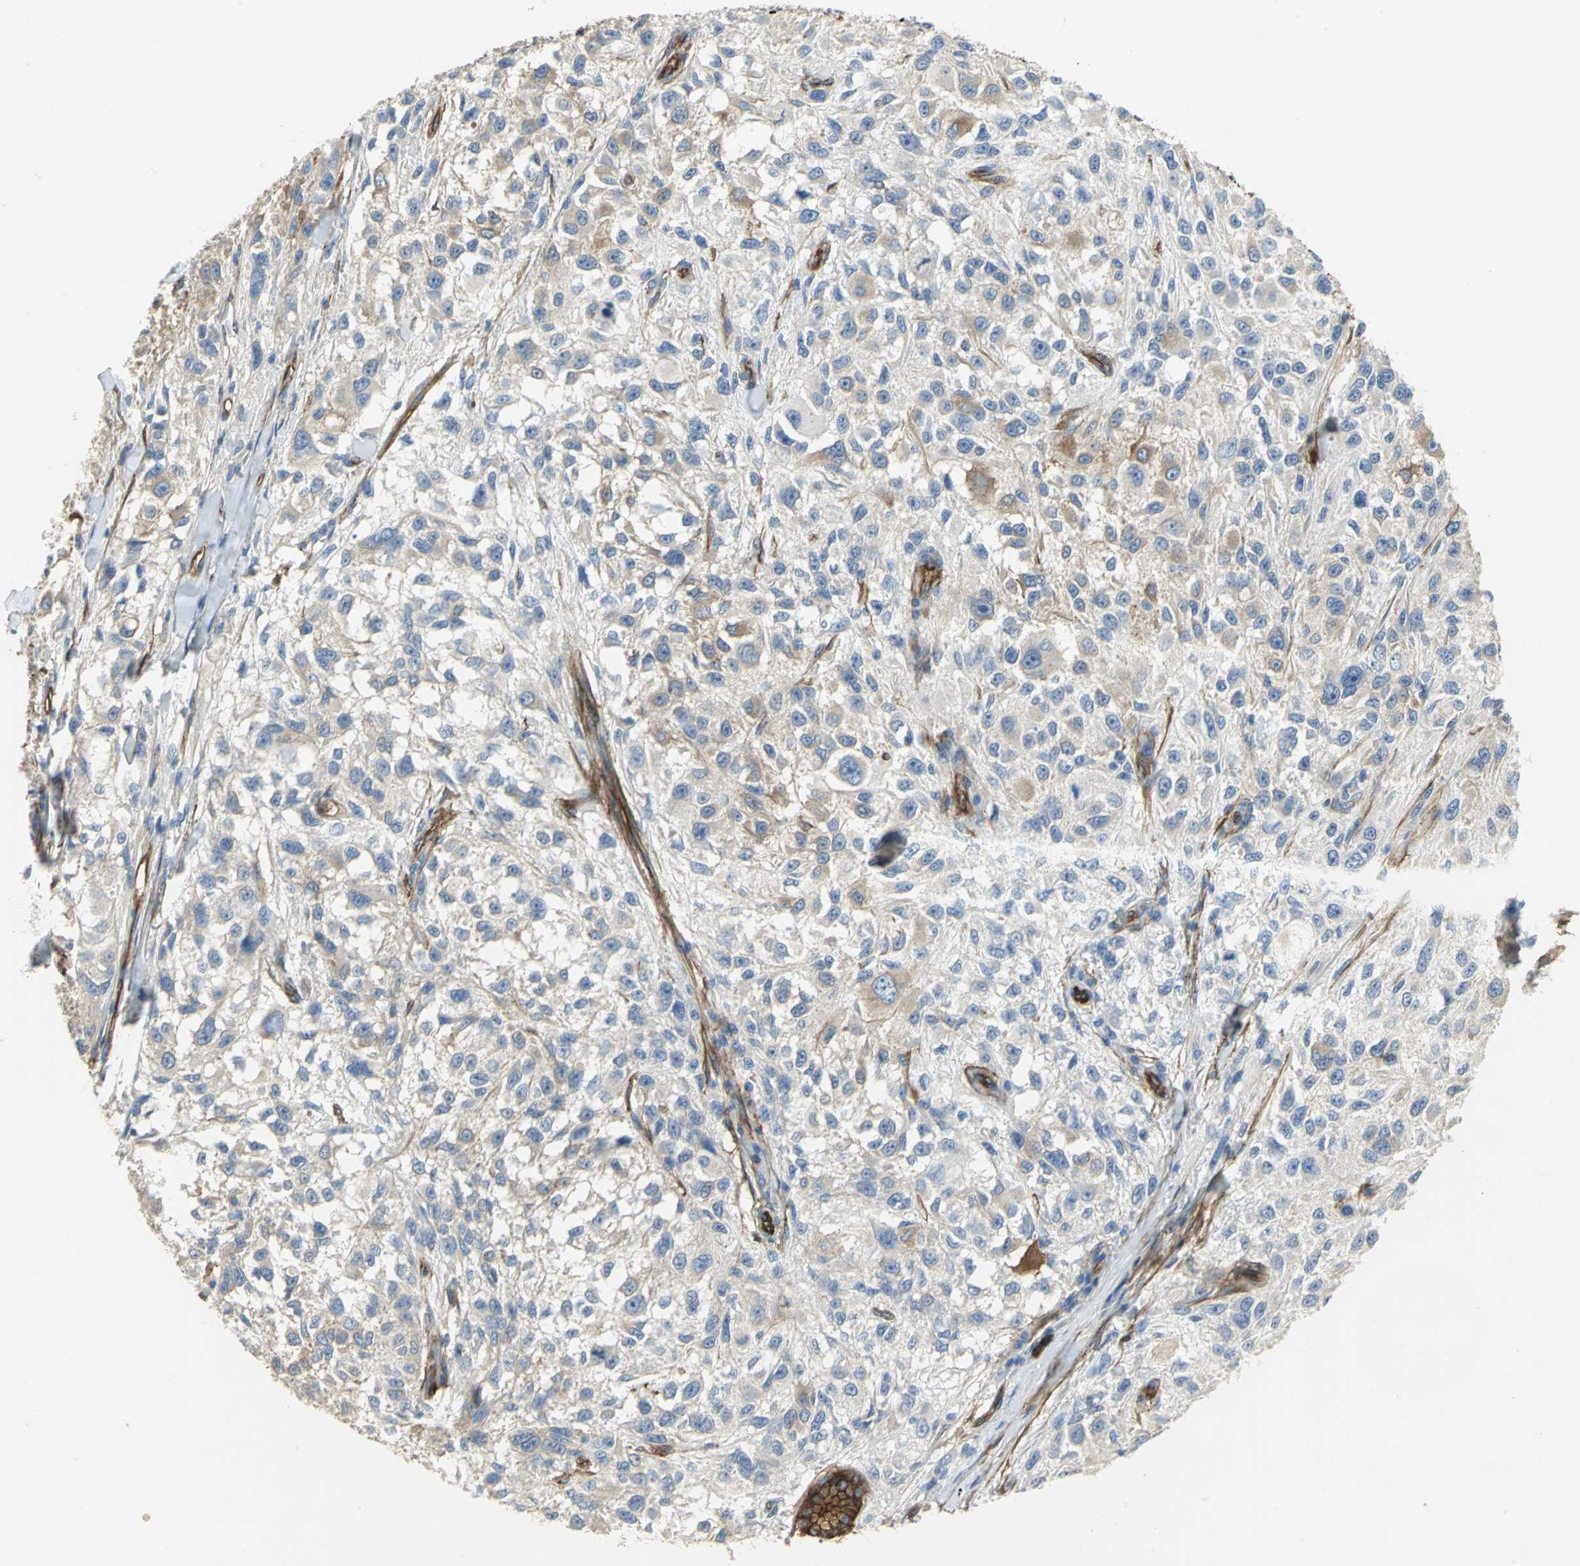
{"staining": {"intensity": "weak", "quantity": "25%-75%", "location": "cytoplasmic/membranous"}, "tissue": "melanoma", "cell_type": "Tumor cells", "image_type": "cancer", "snomed": [{"axis": "morphology", "description": "Necrosis, NOS"}, {"axis": "morphology", "description": "Malignant melanoma, NOS"}, {"axis": "topography", "description": "Skin"}], "caption": "Malignant melanoma stained with DAB (3,3'-diaminobenzidine) IHC displays low levels of weak cytoplasmic/membranous expression in approximately 25%-75% of tumor cells.", "gene": "FLNB", "patient": {"sex": "female", "age": 87}}